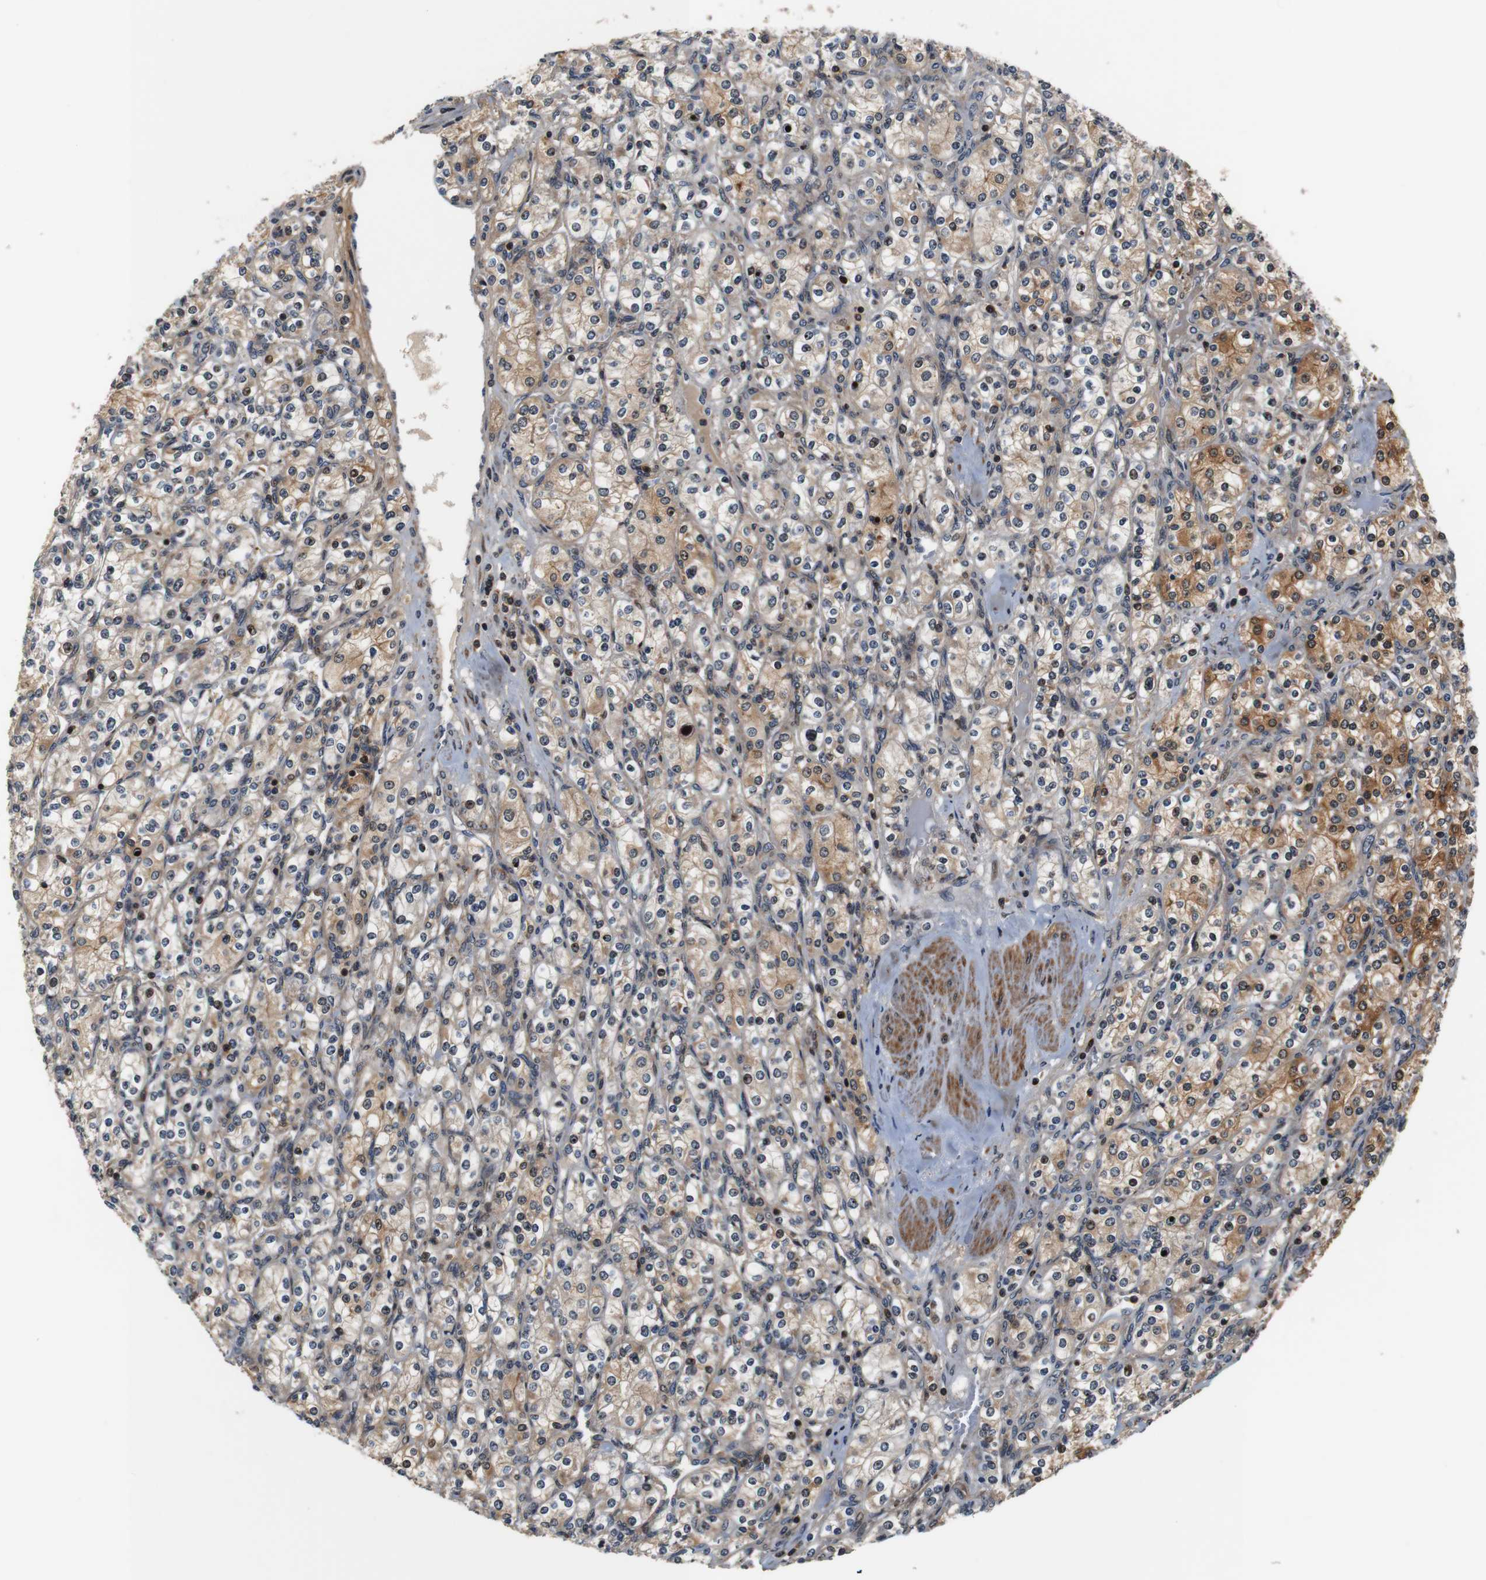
{"staining": {"intensity": "moderate", "quantity": "25%-75%", "location": "cytoplasmic/membranous,nuclear"}, "tissue": "renal cancer", "cell_type": "Tumor cells", "image_type": "cancer", "snomed": [{"axis": "morphology", "description": "Adenocarcinoma, NOS"}, {"axis": "topography", "description": "Kidney"}], "caption": "Protein positivity by immunohistochemistry reveals moderate cytoplasmic/membranous and nuclear expression in about 25%-75% of tumor cells in adenocarcinoma (renal).", "gene": "LRP4", "patient": {"sex": "male", "age": 77}}